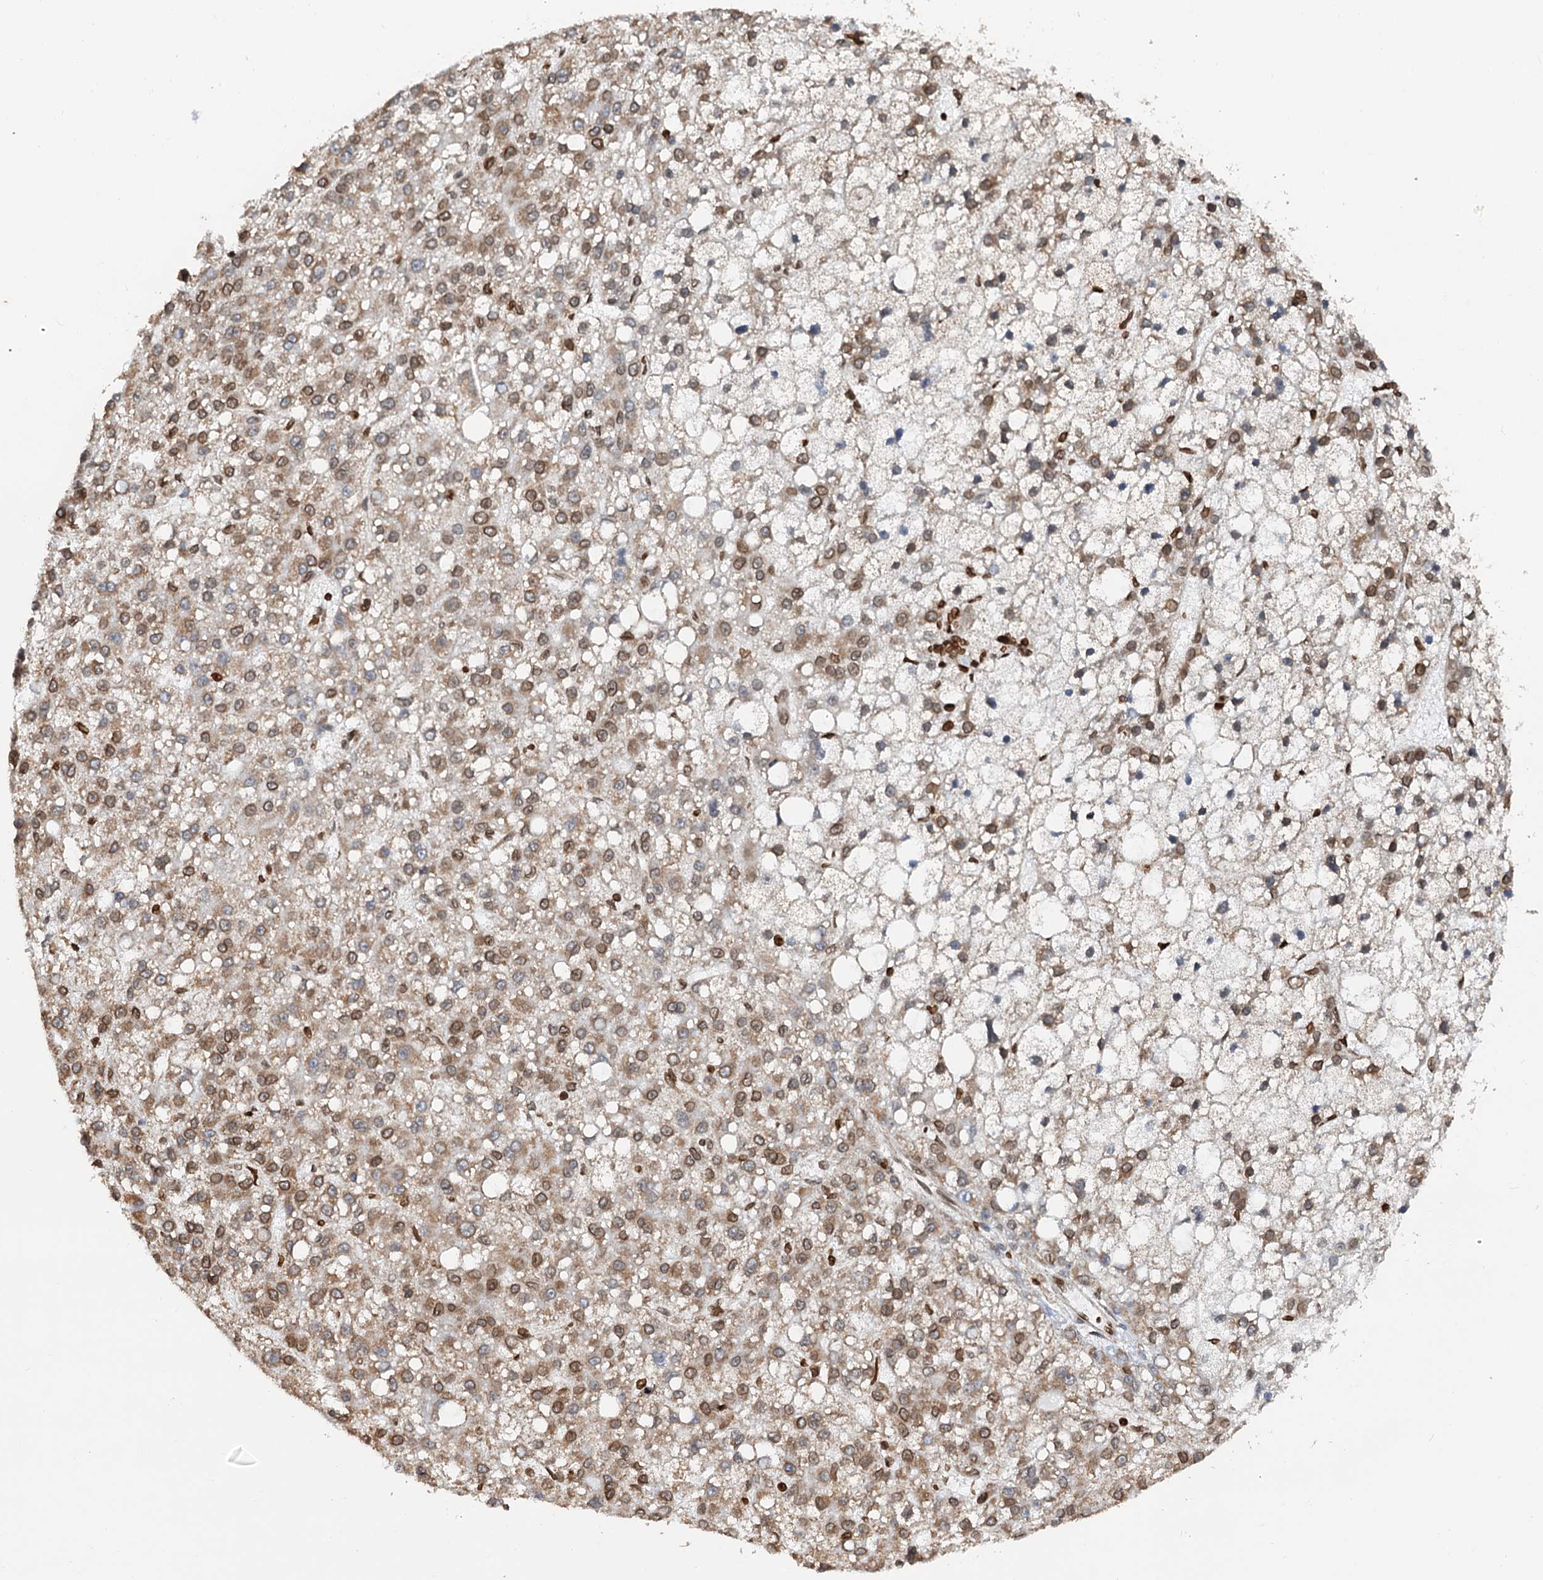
{"staining": {"intensity": "moderate", "quantity": ">75%", "location": "cytoplasmic/membranous,nuclear"}, "tissue": "liver cancer", "cell_type": "Tumor cells", "image_type": "cancer", "snomed": [{"axis": "morphology", "description": "Carcinoma, Hepatocellular, NOS"}, {"axis": "topography", "description": "Liver"}], "caption": "The histopathology image exhibits staining of liver cancer (hepatocellular carcinoma), revealing moderate cytoplasmic/membranous and nuclear protein positivity (brown color) within tumor cells.", "gene": "ZC3H13", "patient": {"sex": "male", "age": 67}}